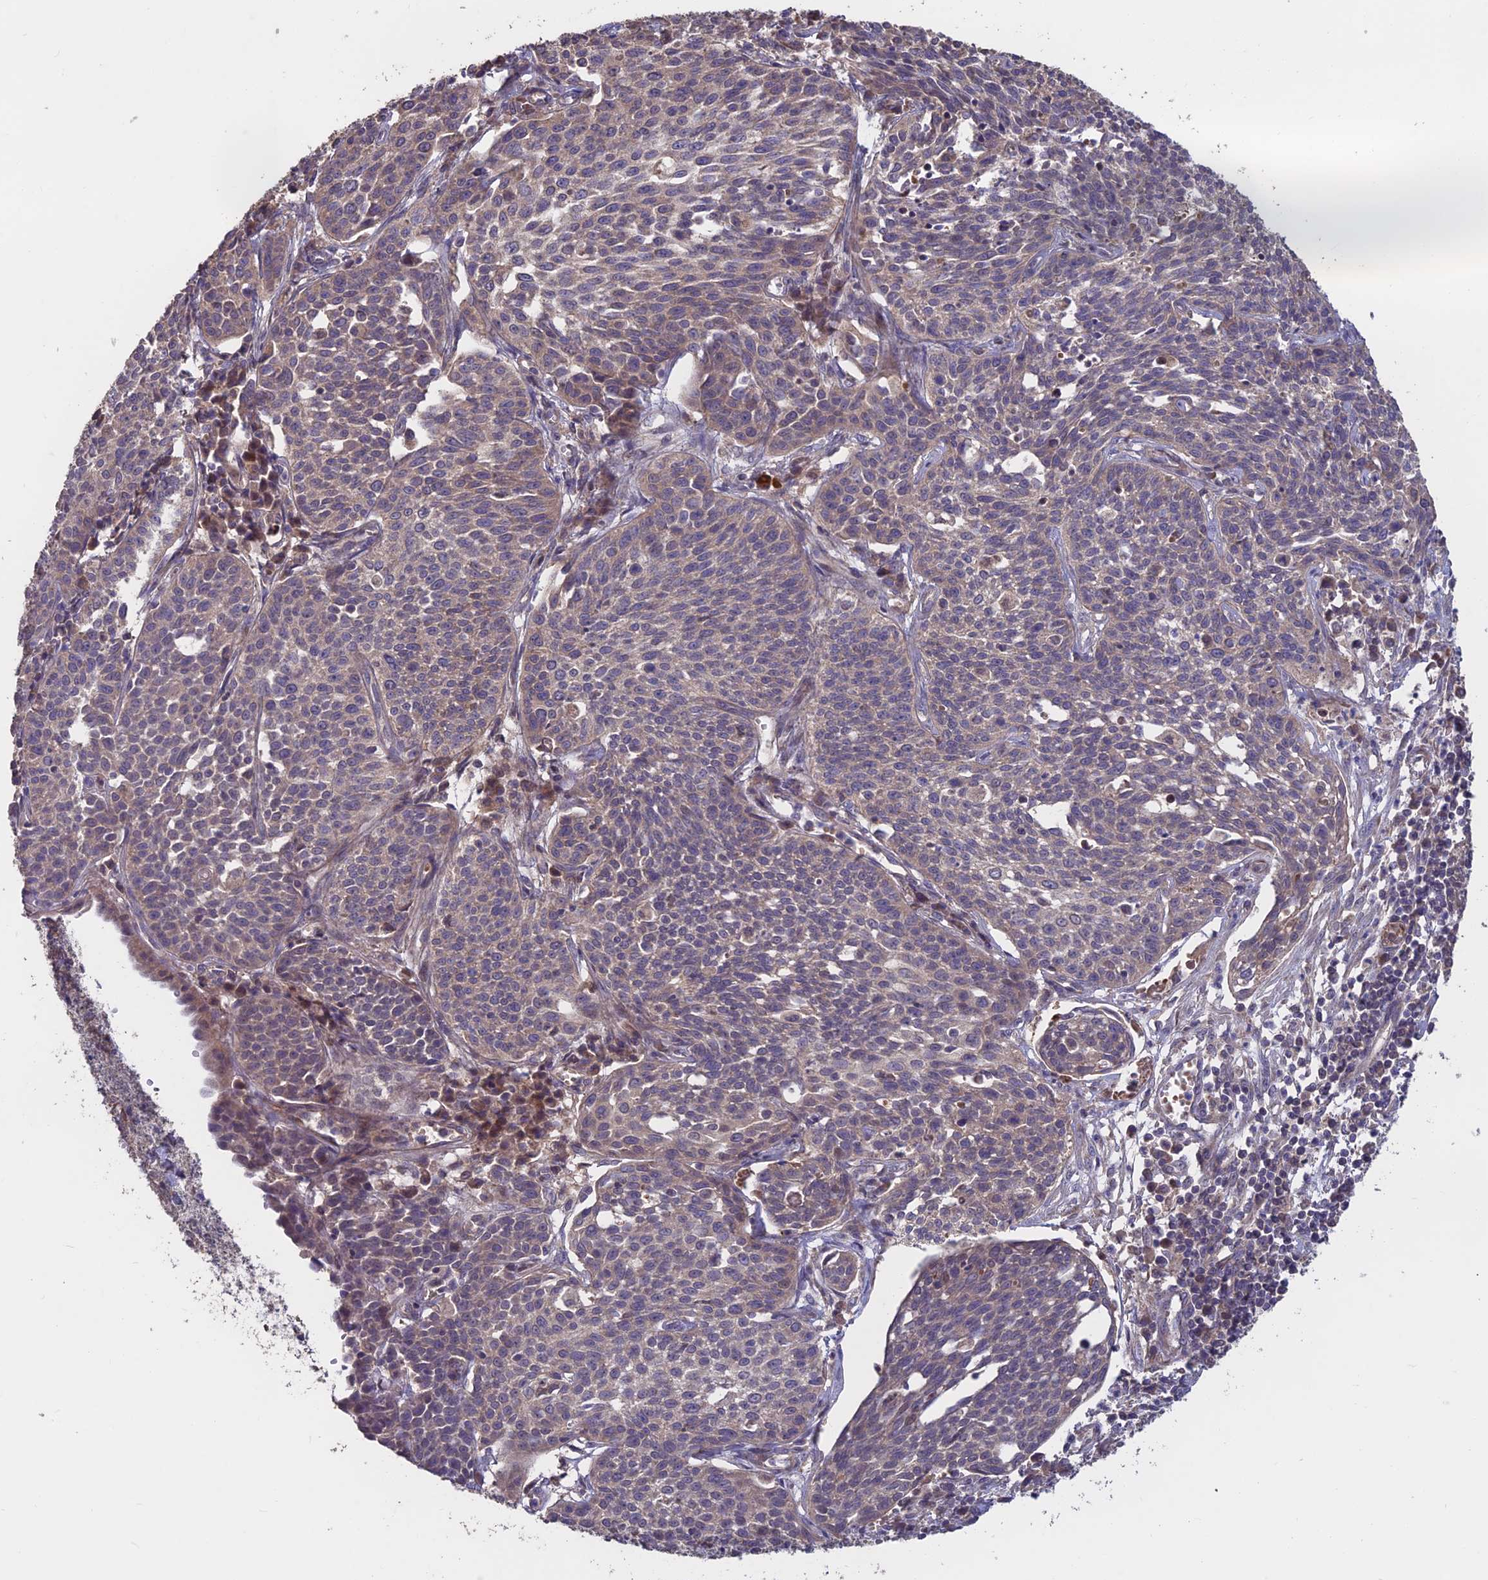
{"staining": {"intensity": "weak", "quantity": "25%-75%", "location": "cytoplasmic/membranous"}, "tissue": "cervical cancer", "cell_type": "Tumor cells", "image_type": "cancer", "snomed": [{"axis": "morphology", "description": "Squamous cell carcinoma, NOS"}, {"axis": "topography", "description": "Cervix"}], "caption": "Immunohistochemical staining of human cervical cancer demonstrates low levels of weak cytoplasmic/membranous protein positivity in about 25%-75% of tumor cells.", "gene": "SHISA5", "patient": {"sex": "female", "age": 34}}